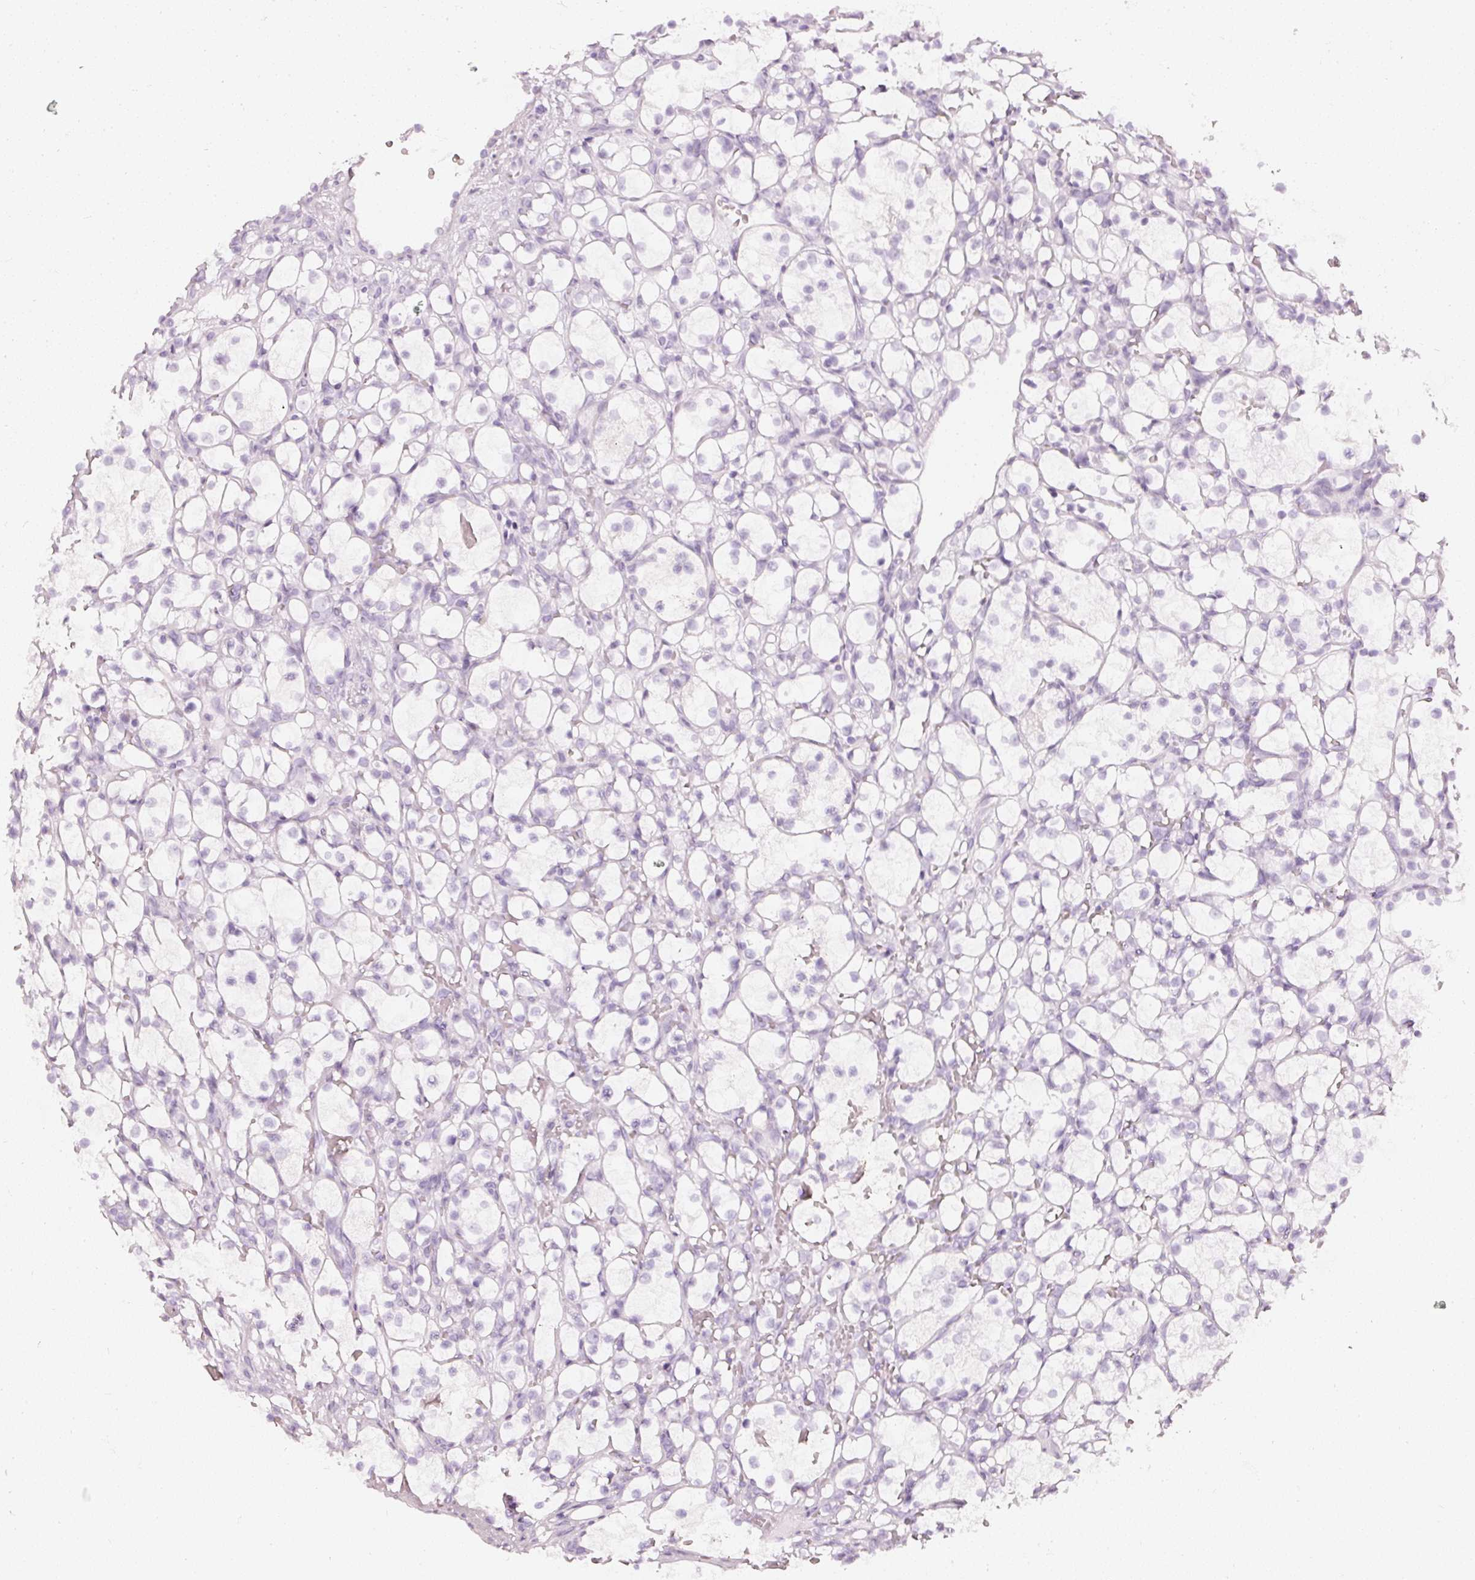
{"staining": {"intensity": "negative", "quantity": "none", "location": "none"}, "tissue": "renal cancer", "cell_type": "Tumor cells", "image_type": "cancer", "snomed": [{"axis": "morphology", "description": "Adenocarcinoma, NOS"}, {"axis": "topography", "description": "Kidney"}], "caption": "Renal adenocarcinoma was stained to show a protein in brown. There is no significant expression in tumor cells.", "gene": "CNP", "patient": {"sex": "female", "age": 69}}